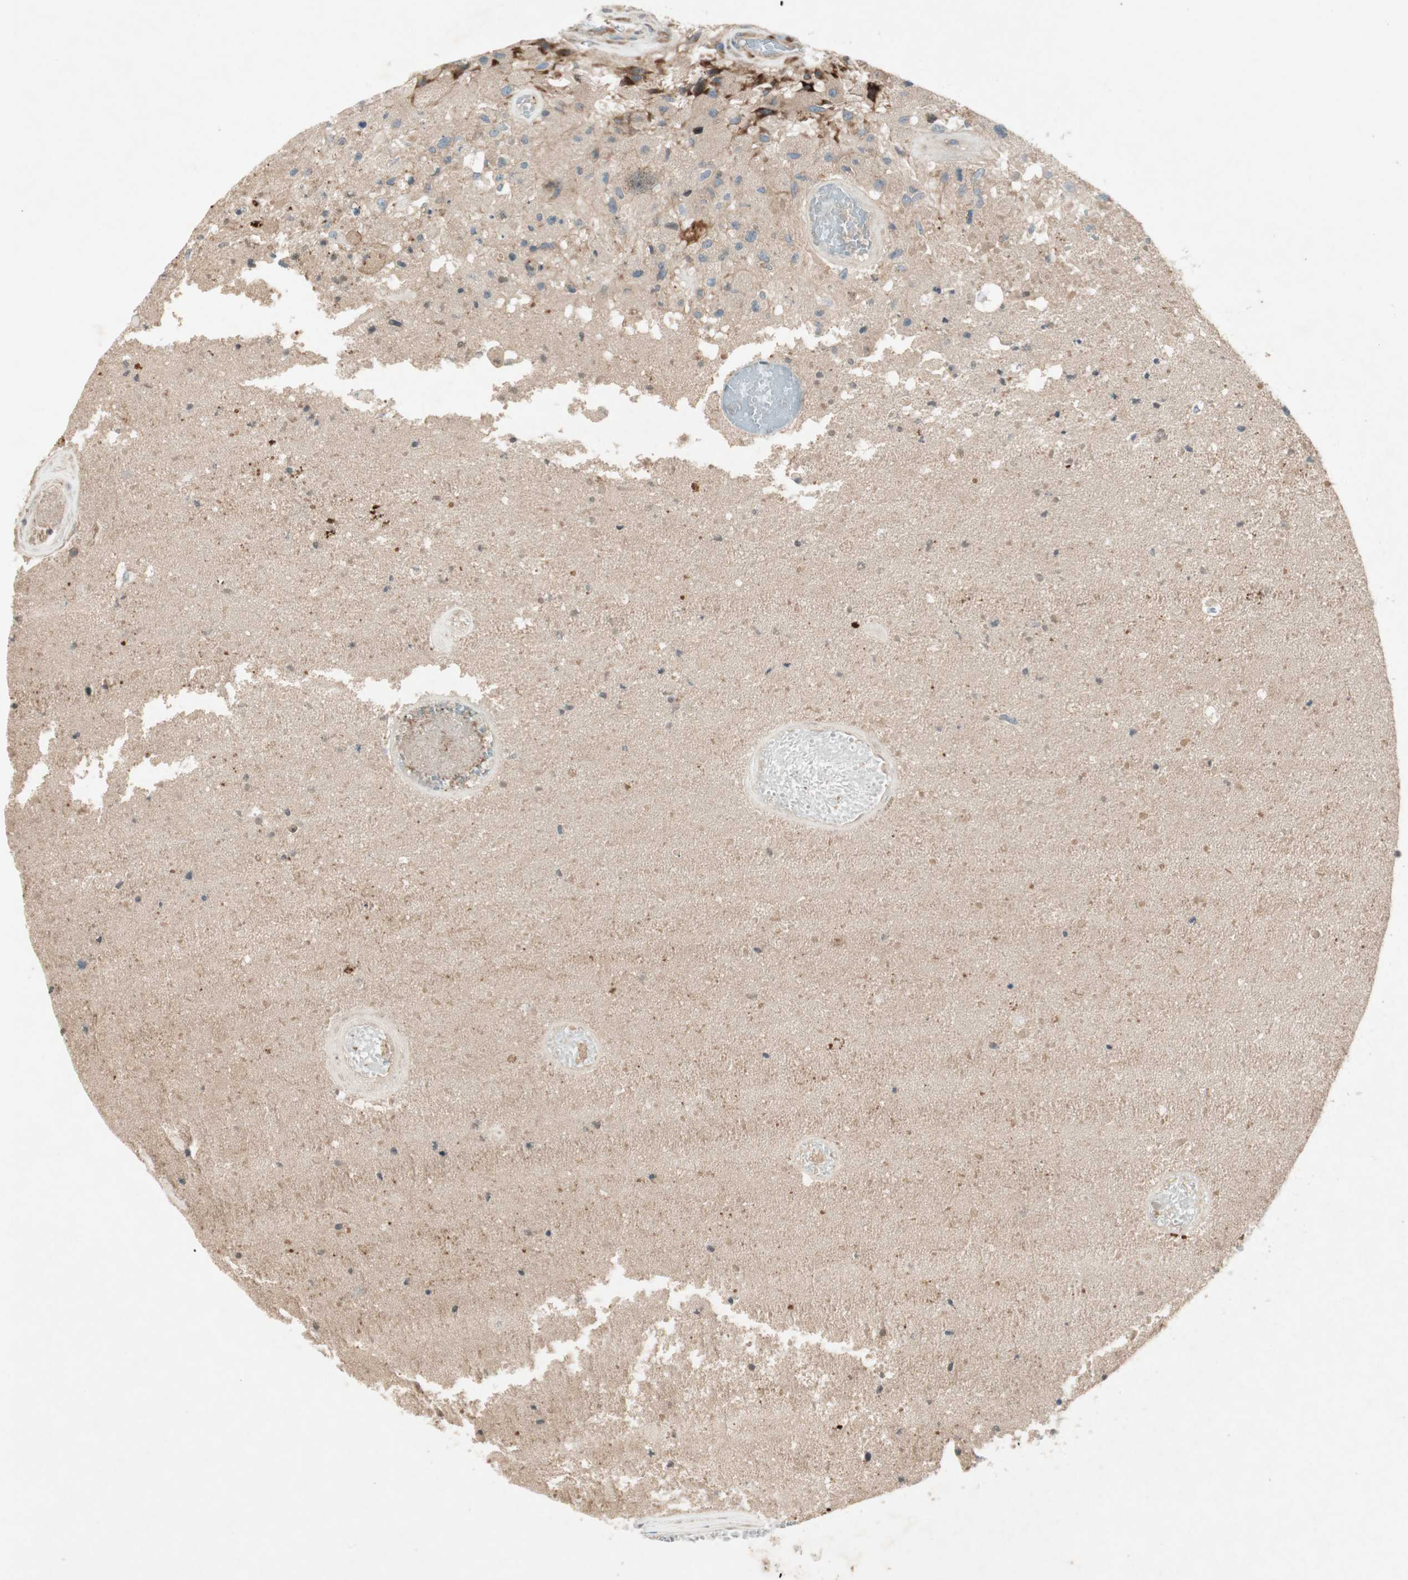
{"staining": {"intensity": "weak", "quantity": "25%-75%", "location": "cytoplasmic/membranous"}, "tissue": "glioma", "cell_type": "Tumor cells", "image_type": "cancer", "snomed": [{"axis": "morphology", "description": "Normal tissue, NOS"}, {"axis": "morphology", "description": "Glioma, malignant, High grade"}, {"axis": "topography", "description": "Cerebral cortex"}], "caption": "An image of human malignant glioma (high-grade) stained for a protein shows weak cytoplasmic/membranous brown staining in tumor cells.", "gene": "APOO", "patient": {"sex": "male", "age": 77}}